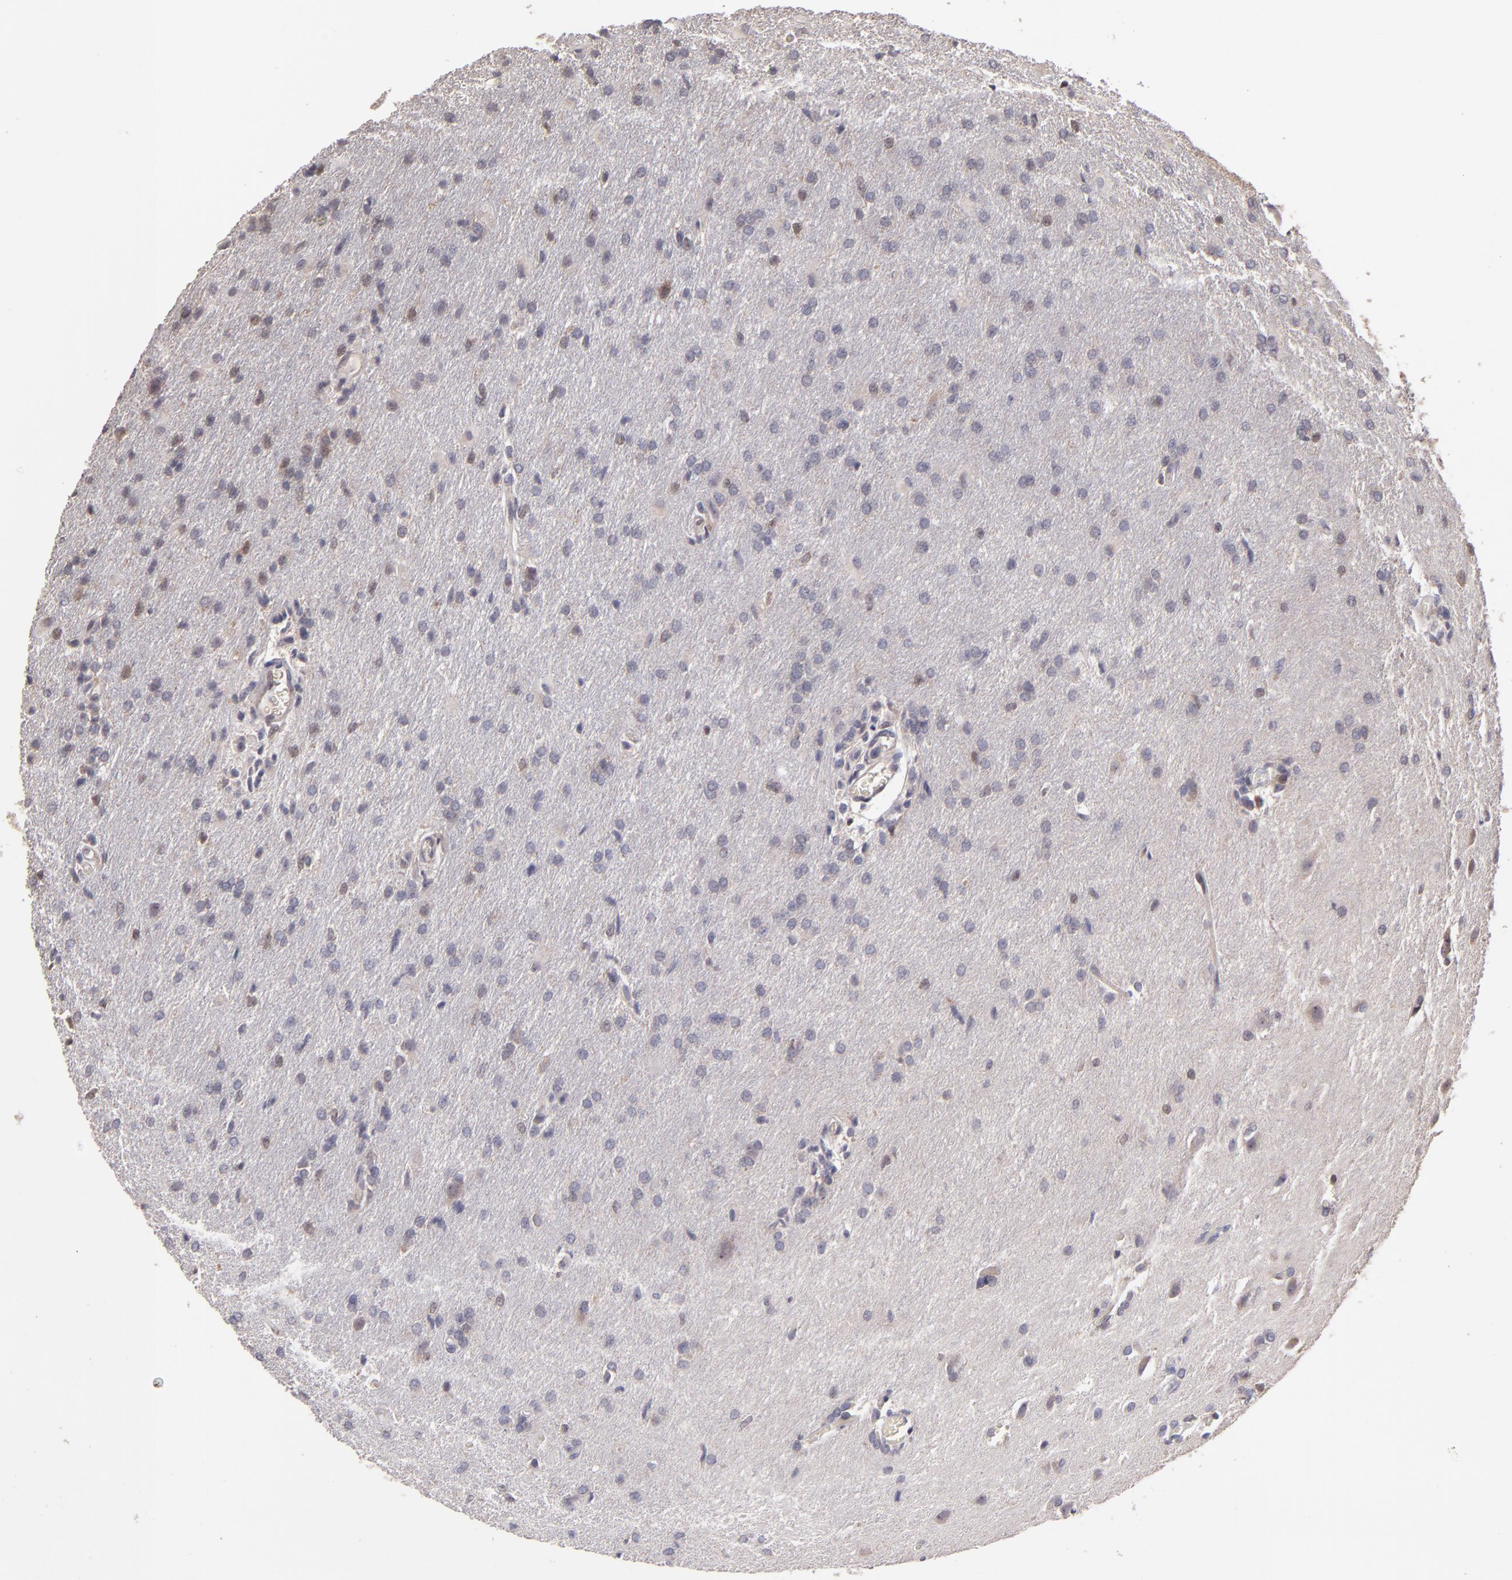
{"staining": {"intensity": "weak", "quantity": "<25%", "location": "cytoplasmic/membranous"}, "tissue": "glioma", "cell_type": "Tumor cells", "image_type": "cancer", "snomed": [{"axis": "morphology", "description": "Glioma, malignant, High grade"}, {"axis": "topography", "description": "Brain"}], "caption": "Tumor cells are negative for brown protein staining in glioma. The staining is performed using DAB (3,3'-diaminobenzidine) brown chromogen with nuclei counter-stained in using hematoxylin.", "gene": "CASP1", "patient": {"sex": "male", "age": 68}}